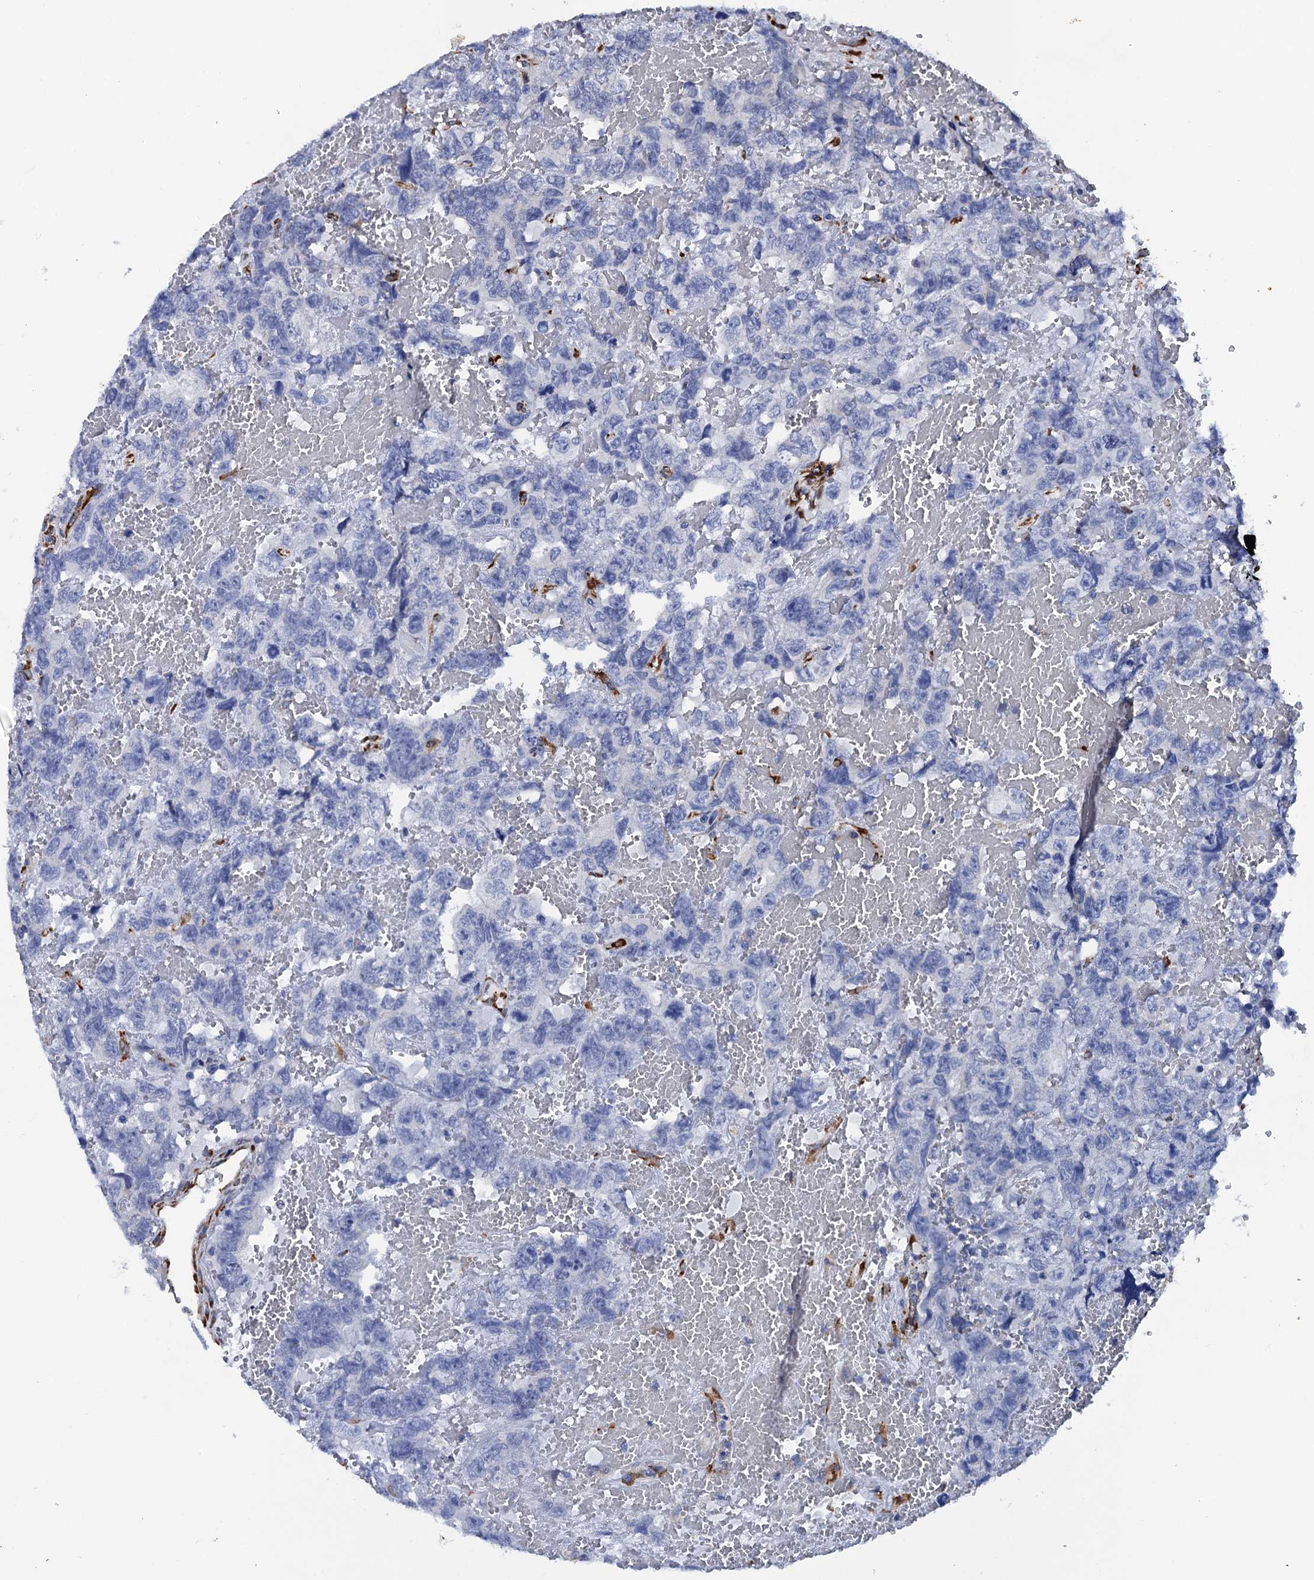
{"staining": {"intensity": "negative", "quantity": "none", "location": "none"}, "tissue": "testis cancer", "cell_type": "Tumor cells", "image_type": "cancer", "snomed": [{"axis": "morphology", "description": "Carcinoma, Embryonal, NOS"}, {"axis": "topography", "description": "Testis"}], "caption": "There is no significant positivity in tumor cells of embryonal carcinoma (testis).", "gene": "POGLUT3", "patient": {"sex": "male", "age": 45}}